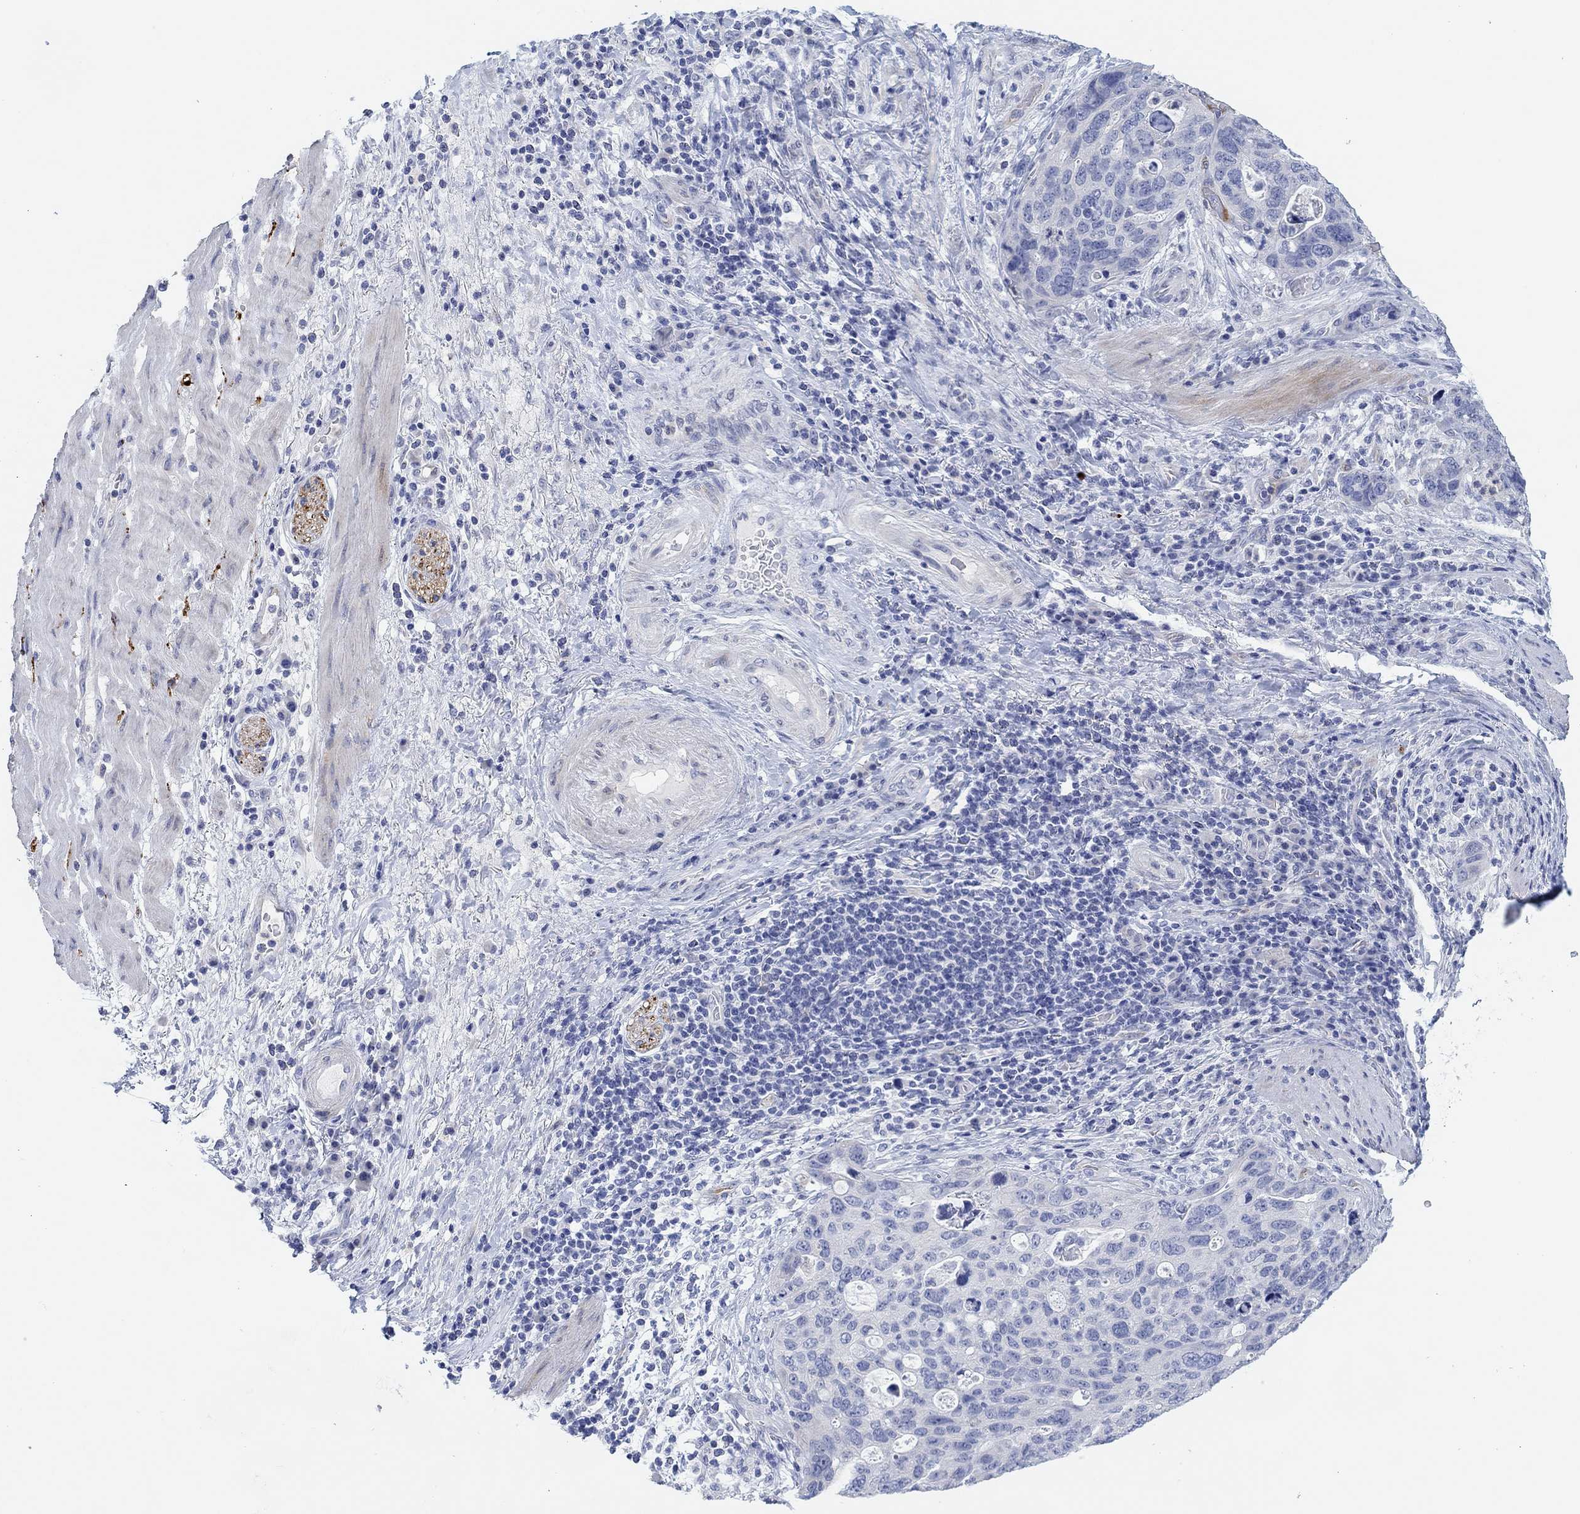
{"staining": {"intensity": "negative", "quantity": "none", "location": "none"}, "tissue": "stomach cancer", "cell_type": "Tumor cells", "image_type": "cancer", "snomed": [{"axis": "morphology", "description": "Adenocarcinoma, NOS"}, {"axis": "topography", "description": "Stomach"}], "caption": "A photomicrograph of adenocarcinoma (stomach) stained for a protein exhibits no brown staining in tumor cells. (DAB (3,3'-diaminobenzidine) immunohistochemistry (IHC) with hematoxylin counter stain).", "gene": "VAT1L", "patient": {"sex": "male", "age": 54}}